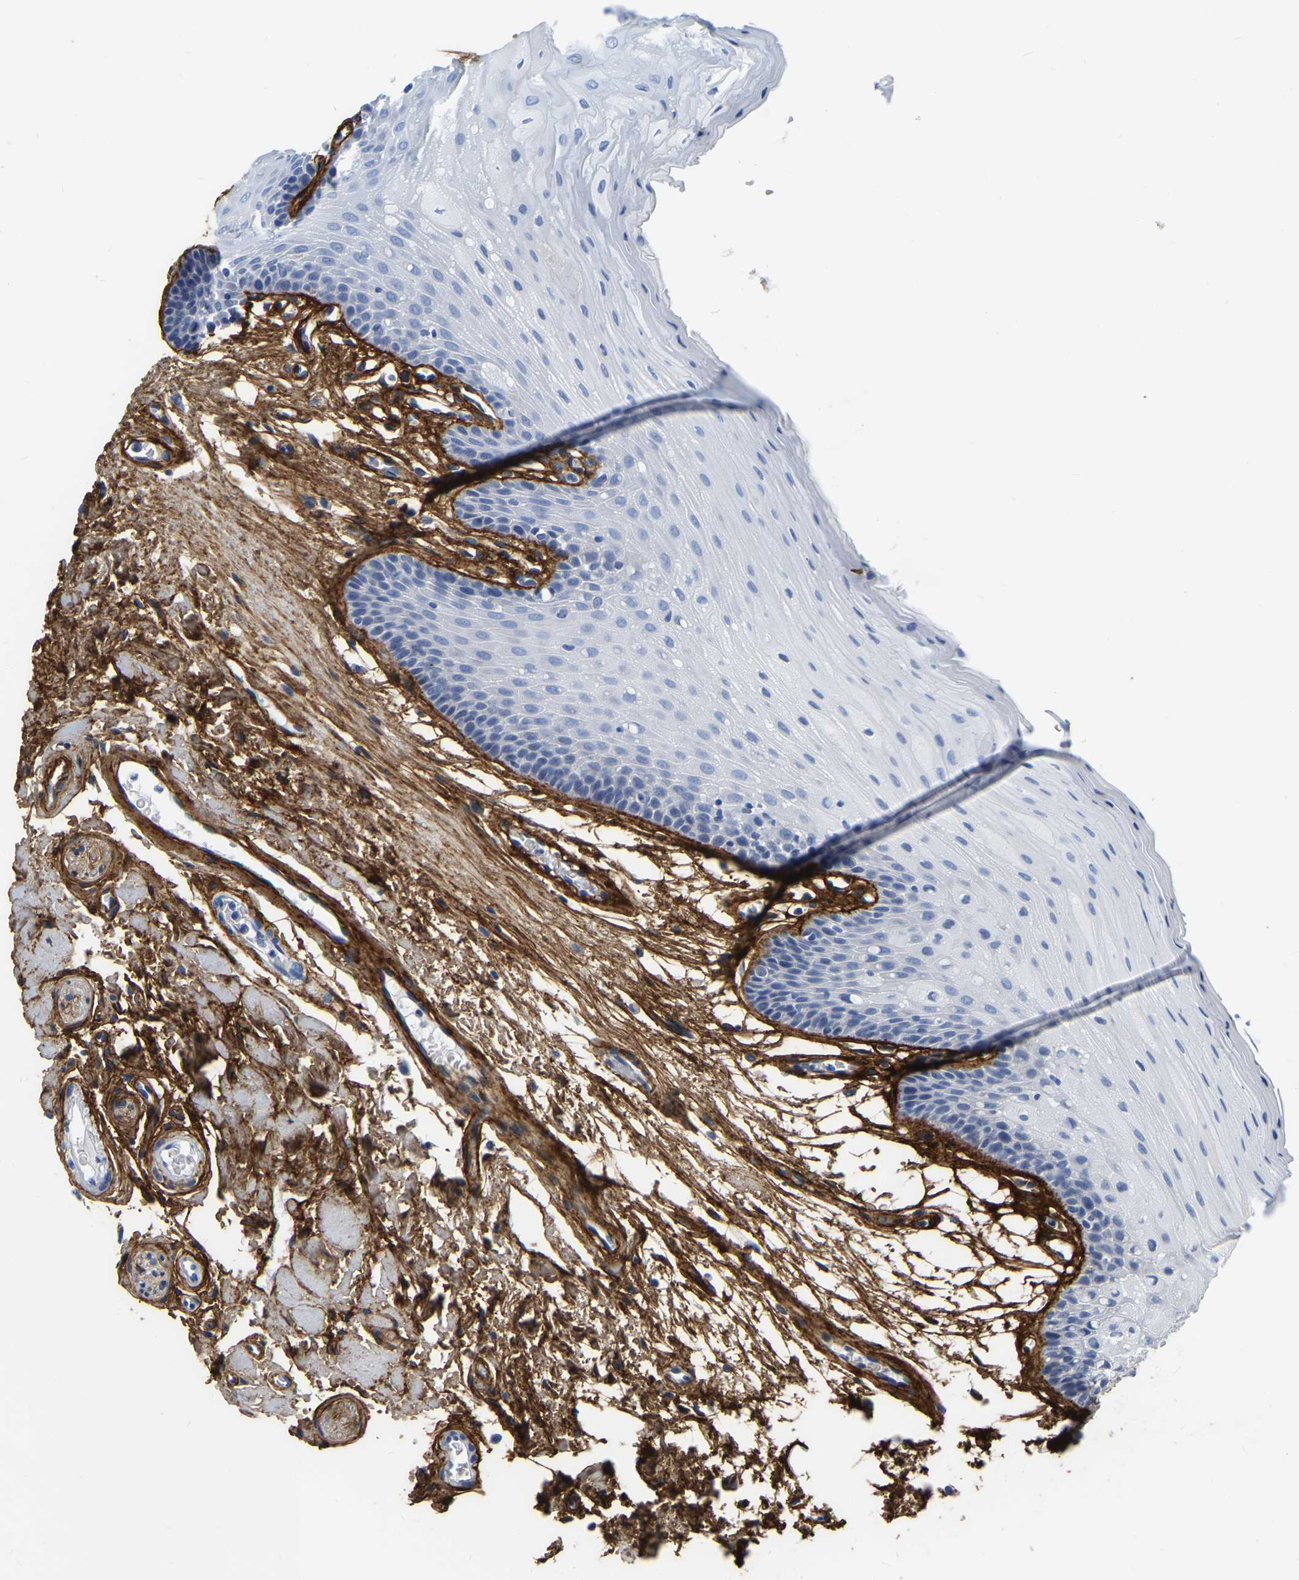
{"staining": {"intensity": "negative", "quantity": "none", "location": "none"}, "tissue": "oral mucosa", "cell_type": "Squamous epithelial cells", "image_type": "normal", "snomed": [{"axis": "morphology", "description": "Normal tissue, NOS"}, {"axis": "morphology", "description": "Squamous cell carcinoma, NOS"}, {"axis": "topography", "description": "Oral tissue"}, {"axis": "topography", "description": "Head-Neck"}], "caption": "Immunohistochemistry photomicrograph of normal oral mucosa stained for a protein (brown), which demonstrates no staining in squamous epithelial cells. (Stains: DAB (3,3'-diaminobenzidine) immunohistochemistry with hematoxylin counter stain, Microscopy: brightfield microscopy at high magnification).", "gene": "COL6A1", "patient": {"sex": "male", "age": 71}}